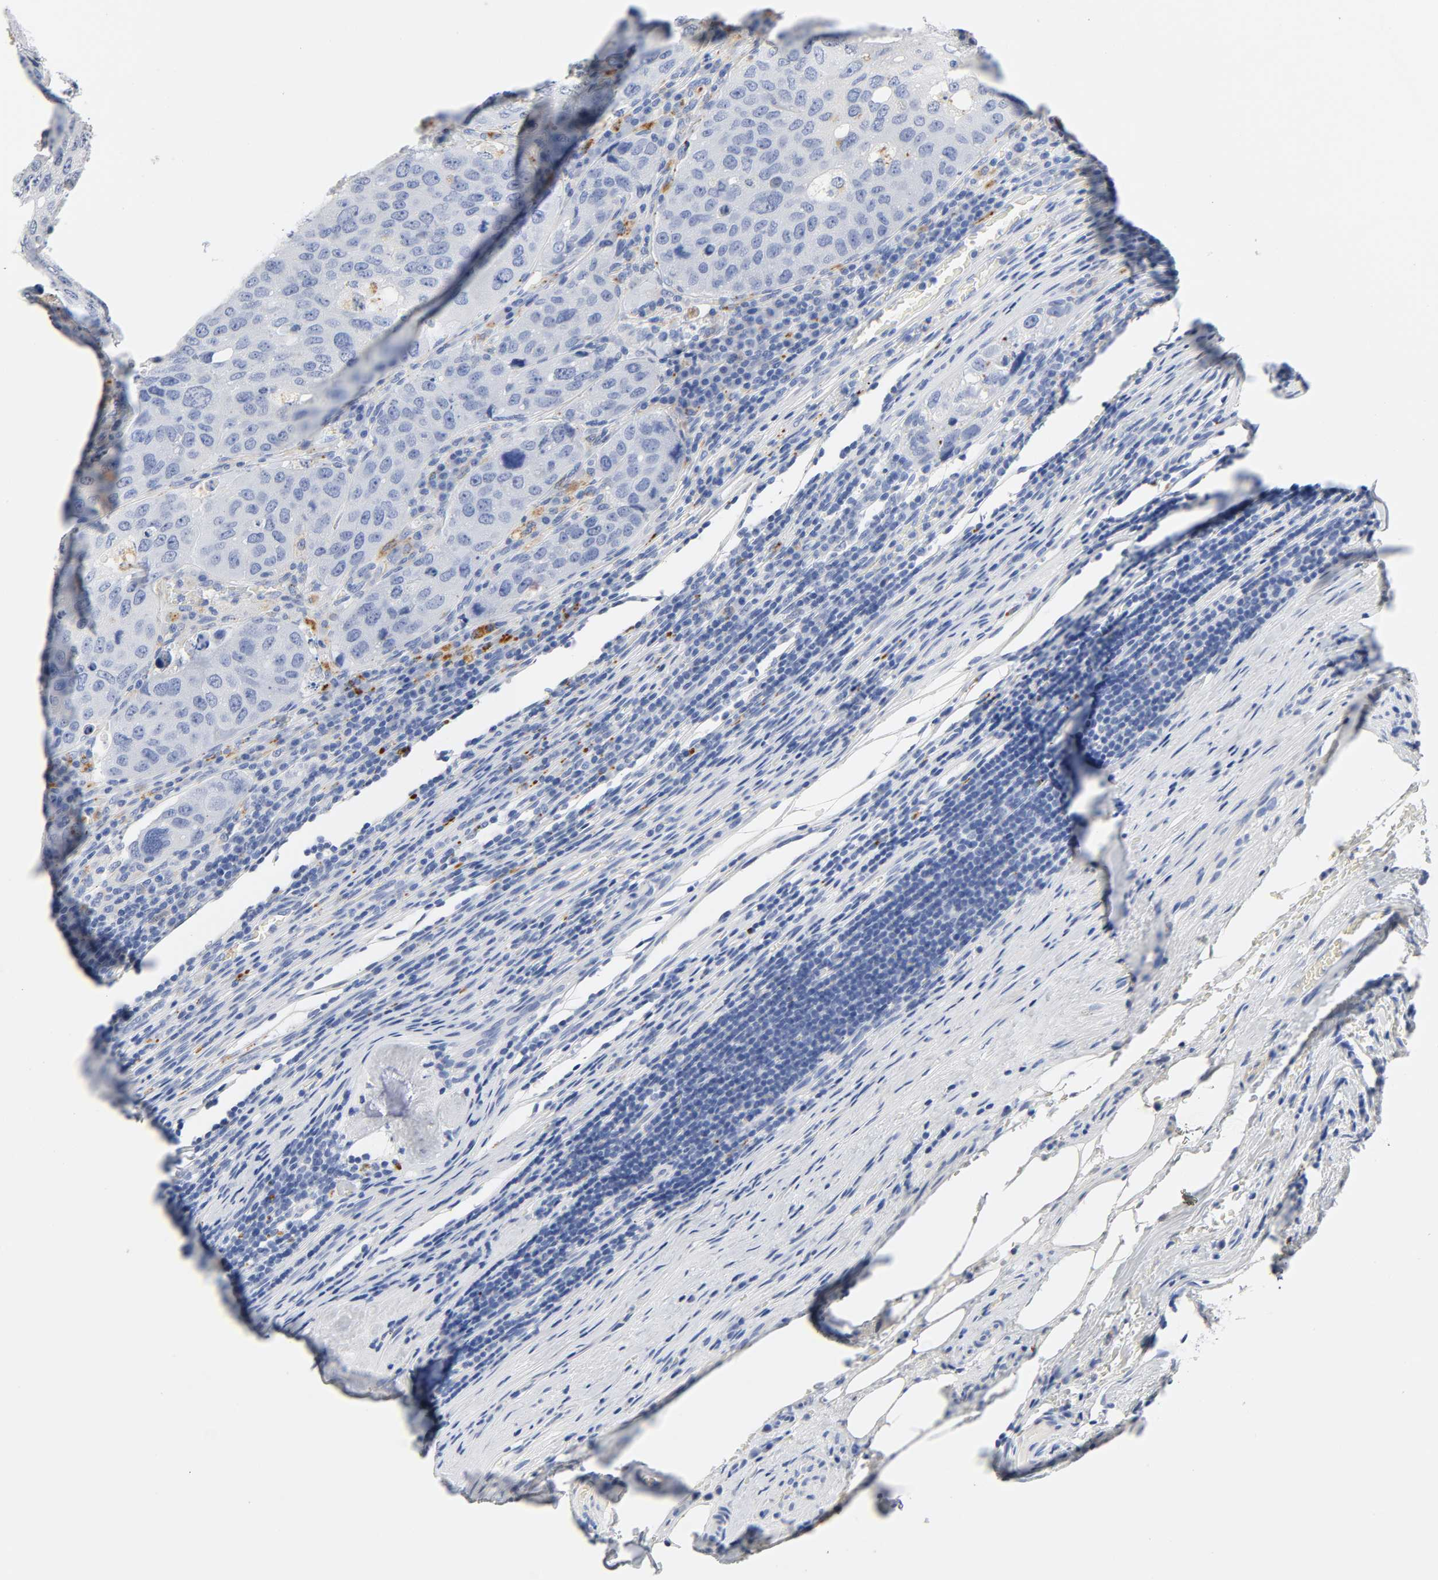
{"staining": {"intensity": "negative", "quantity": "none", "location": "none"}, "tissue": "urothelial cancer", "cell_type": "Tumor cells", "image_type": "cancer", "snomed": [{"axis": "morphology", "description": "Urothelial carcinoma, High grade"}, {"axis": "topography", "description": "Lymph node"}, {"axis": "topography", "description": "Urinary bladder"}], "caption": "DAB (3,3'-diaminobenzidine) immunohistochemical staining of high-grade urothelial carcinoma reveals no significant expression in tumor cells. Brightfield microscopy of immunohistochemistry (IHC) stained with DAB (3,3'-diaminobenzidine) (brown) and hematoxylin (blue), captured at high magnification.", "gene": "PLP1", "patient": {"sex": "male", "age": 51}}